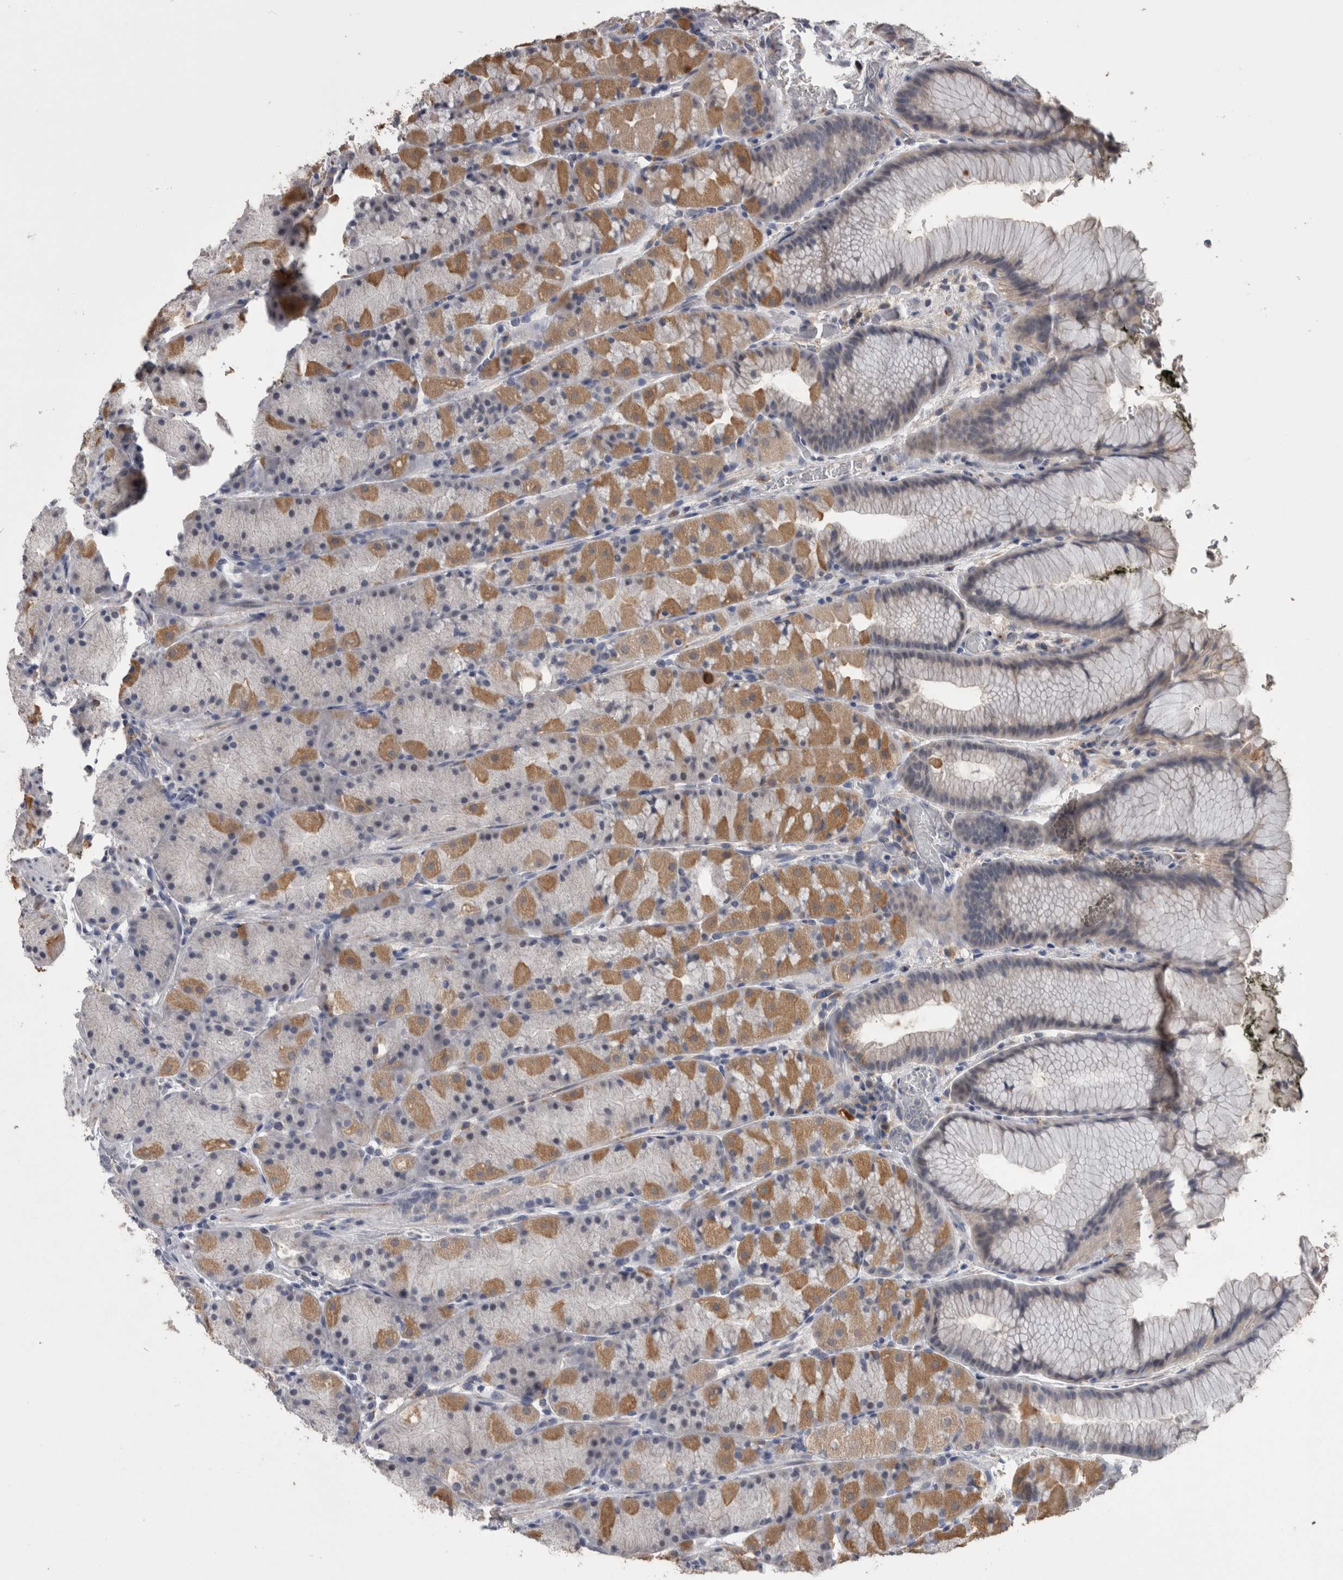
{"staining": {"intensity": "moderate", "quantity": "25%-75%", "location": "cytoplasmic/membranous"}, "tissue": "stomach", "cell_type": "Glandular cells", "image_type": "normal", "snomed": [{"axis": "morphology", "description": "Normal tissue, NOS"}, {"axis": "topography", "description": "Stomach, upper"}, {"axis": "topography", "description": "Stomach"}], "caption": "This micrograph exhibits immunohistochemistry (IHC) staining of unremarkable human stomach, with medium moderate cytoplasmic/membranous expression in approximately 25%-75% of glandular cells.", "gene": "ANXA13", "patient": {"sex": "male", "age": 48}}